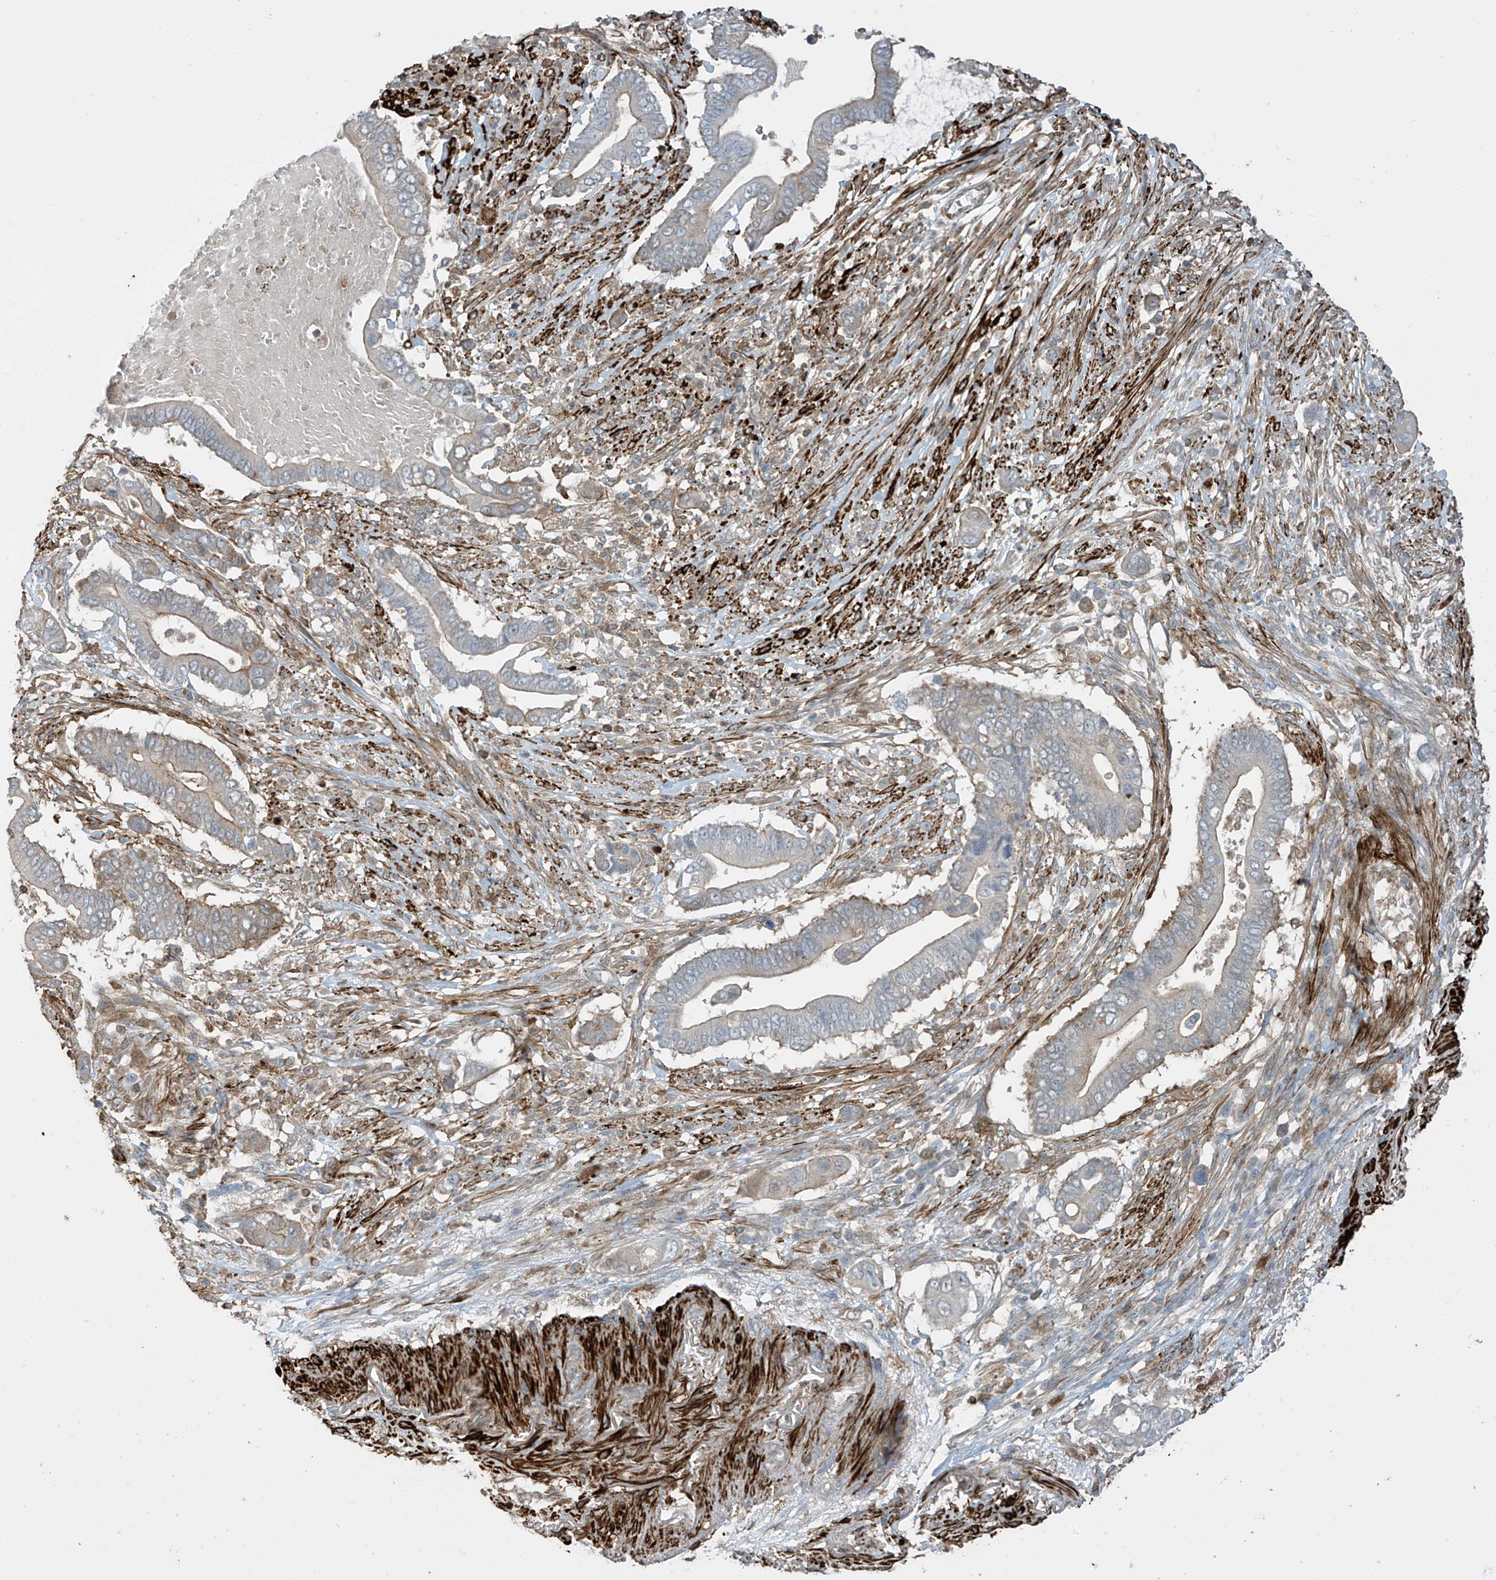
{"staining": {"intensity": "weak", "quantity": "<25%", "location": "cytoplasmic/membranous"}, "tissue": "pancreatic cancer", "cell_type": "Tumor cells", "image_type": "cancer", "snomed": [{"axis": "morphology", "description": "Adenocarcinoma, NOS"}, {"axis": "topography", "description": "Pancreas"}], "caption": "Tumor cells show no significant protein staining in adenocarcinoma (pancreatic).", "gene": "SH3BGRL3", "patient": {"sex": "male", "age": 68}}